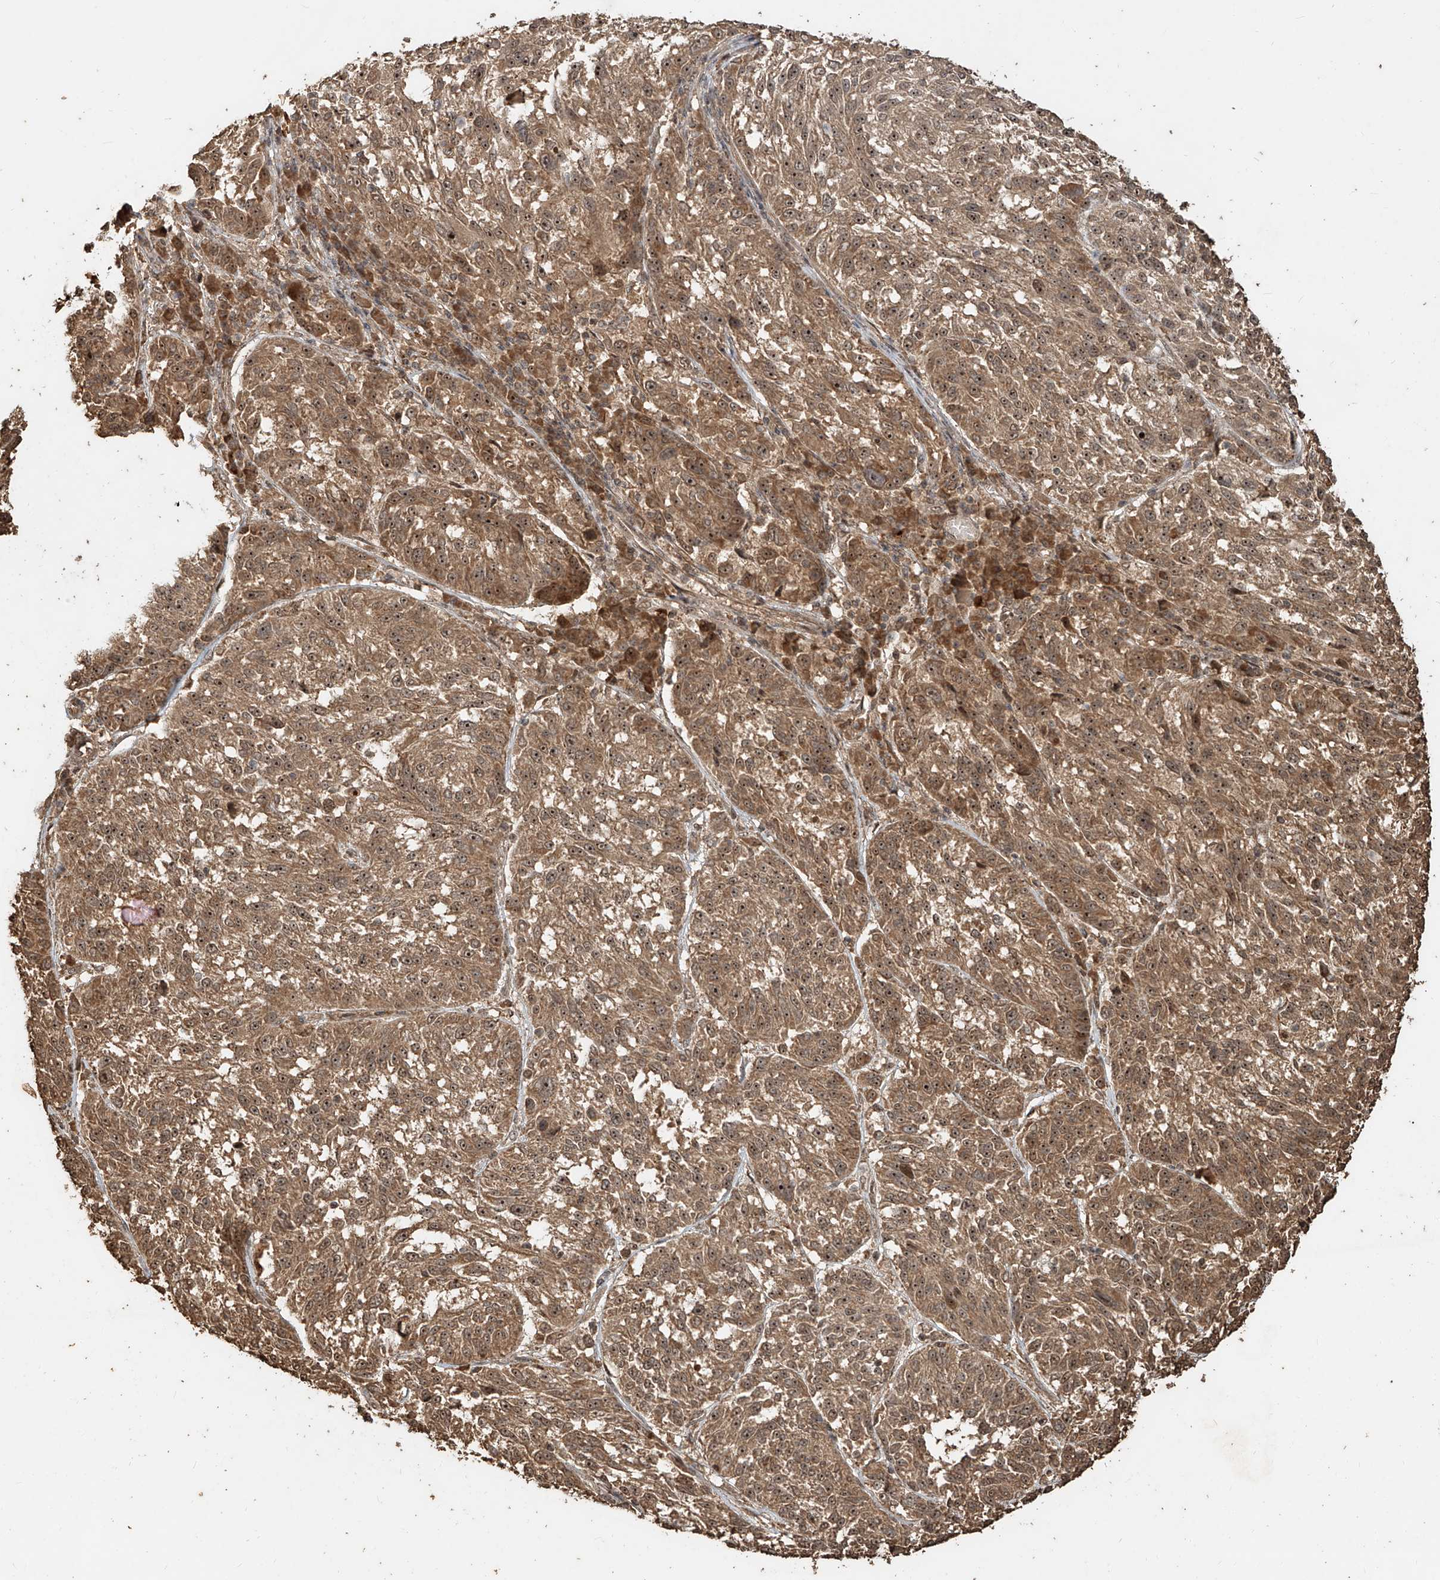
{"staining": {"intensity": "moderate", "quantity": ">75%", "location": "cytoplasmic/membranous,nuclear"}, "tissue": "melanoma", "cell_type": "Tumor cells", "image_type": "cancer", "snomed": [{"axis": "morphology", "description": "Malignant melanoma, NOS"}, {"axis": "topography", "description": "Skin"}], "caption": "An image of melanoma stained for a protein shows moderate cytoplasmic/membranous and nuclear brown staining in tumor cells. (Stains: DAB in brown, nuclei in blue, Microscopy: brightfield microscopy at high magnification).", "gene": "ZNF660", "patient": {"sex": "male", "age": 53}}